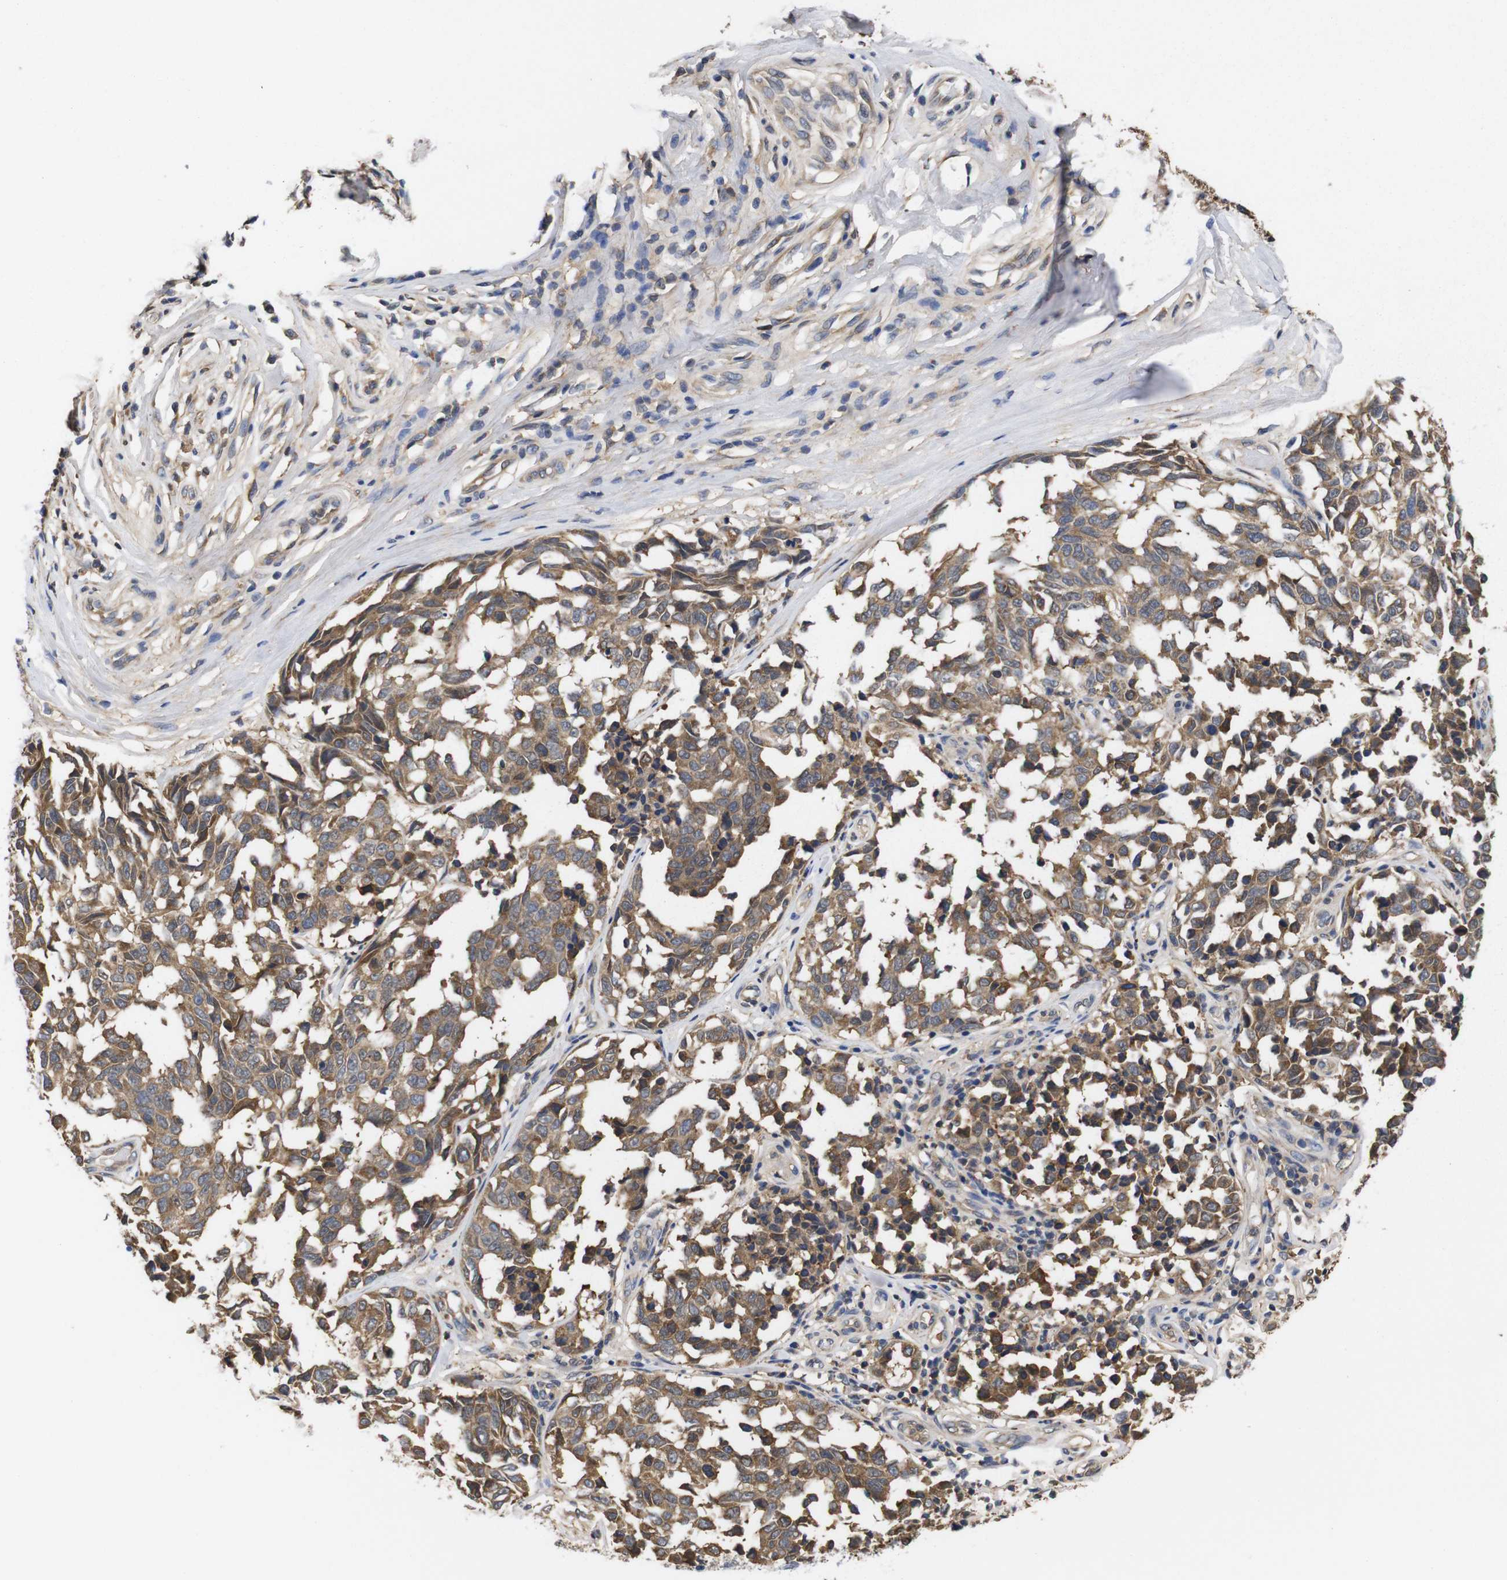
{"staining": {"intensity": "moderate", "quantity": ">75%", "location": "cytoplasmic/membranous"}, "tissue": "melanoma", "cell_type": "Tumor cells", "image_type": "cancer", "snomed": [{"axis": "morphology", "description": "Malignant melanoma, NOS"}, {"axis": "topography", "description": "Skin"}], "caption": "The histopathology image exhibits a brown stain indicating the presence of a protein in the cytoplasmic/membranous of tumor cells in malignant melanoma.", "gene": "LRRCC1", "patient": {"sex": "female", "age": 64}}